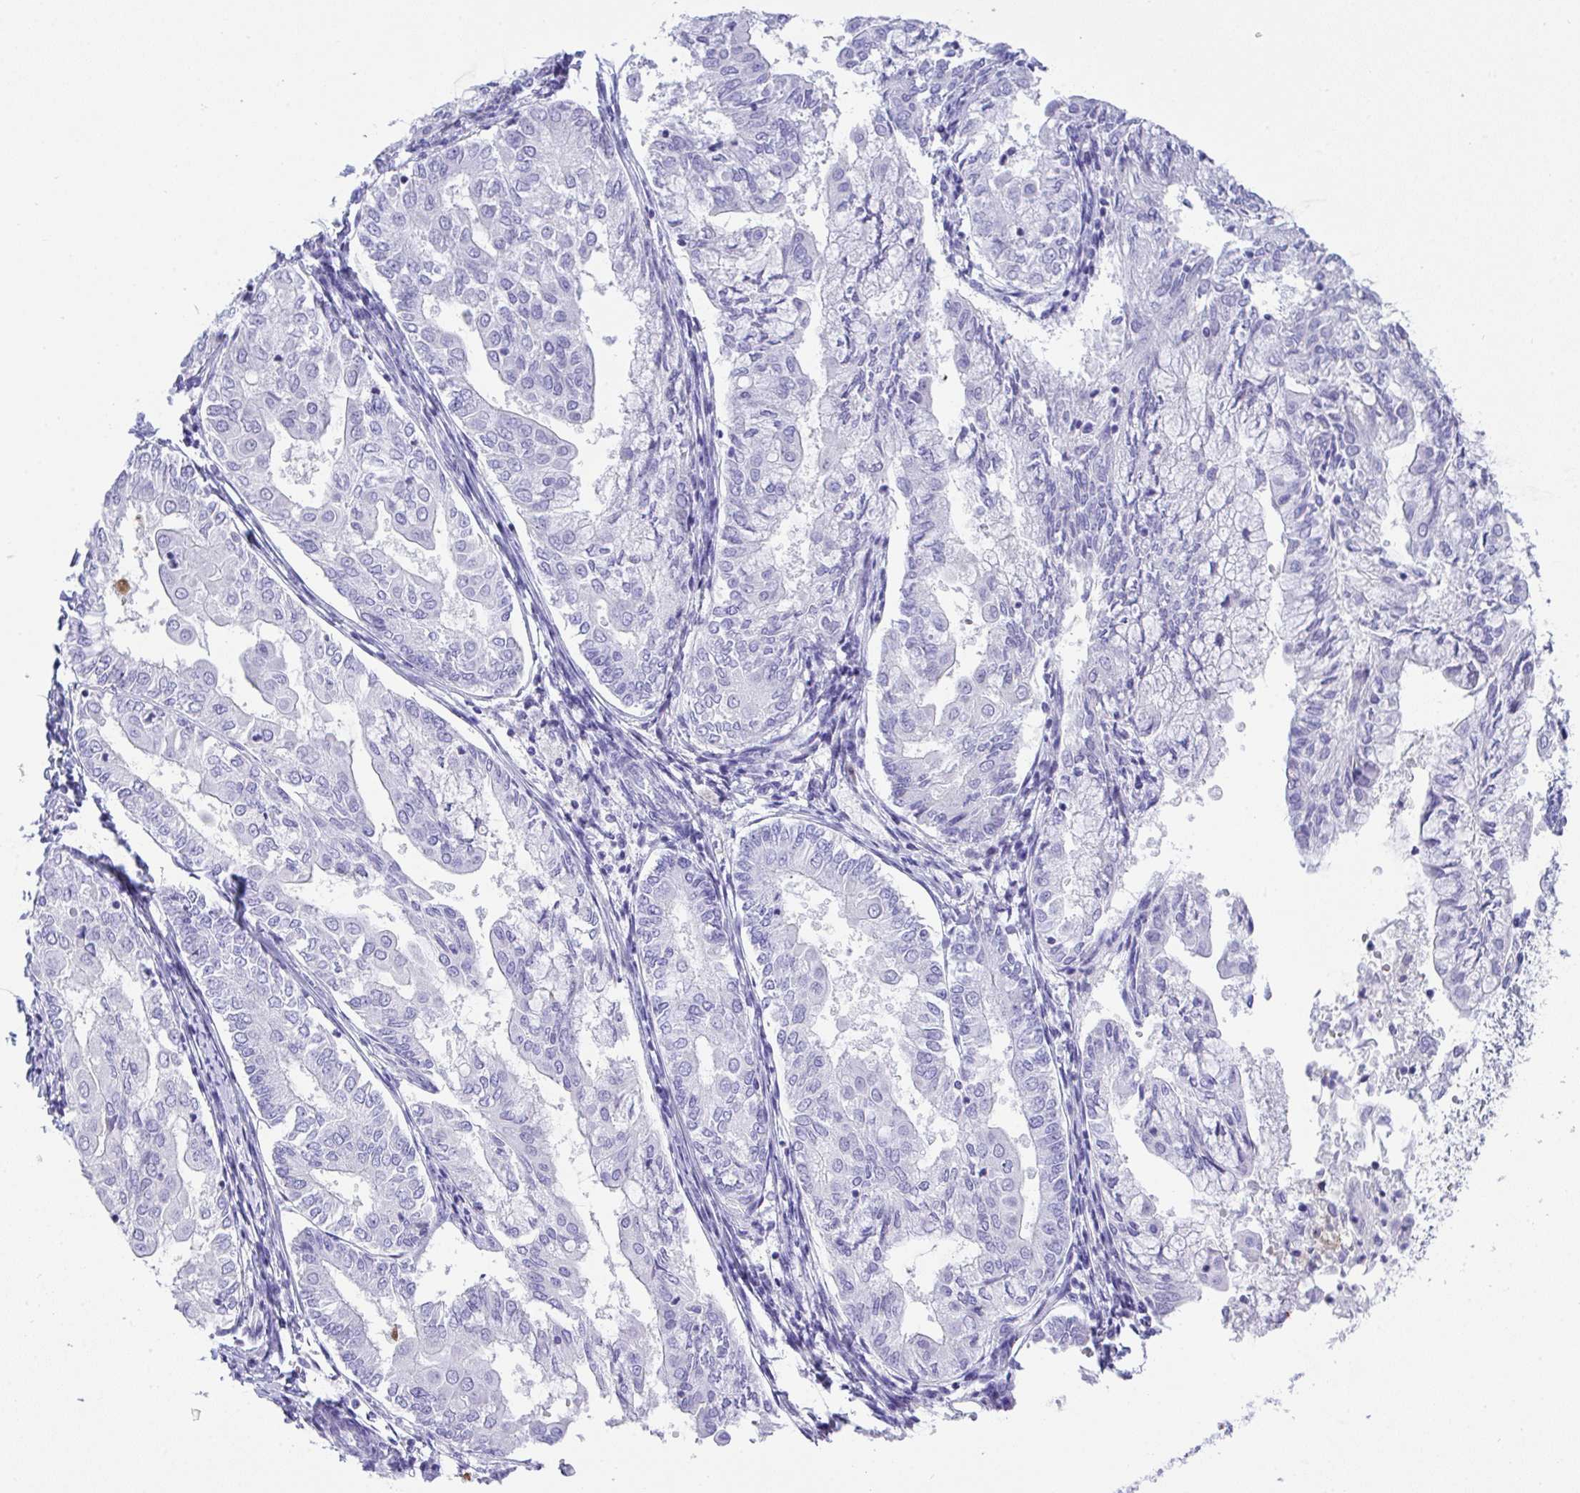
{"staining": {"intensity": "negative", "quantity": "none", "location": "none"}, "tissue": "endometrial cancer", "cell_type": "Tumor cells", "image_type": "cancer", "snomed": [{"axis": "morphology", "description": "Adenocarcinoma, NOS"}, {"axis": "topography", "description": "Endometrium"}], "caption": "Micrograph shows no significant protein positivity in tumor cells of endometrial cancer (adenocarcinoma).", "gene": "KMT2E", "patient": {"sex": "female", "age": 68}}